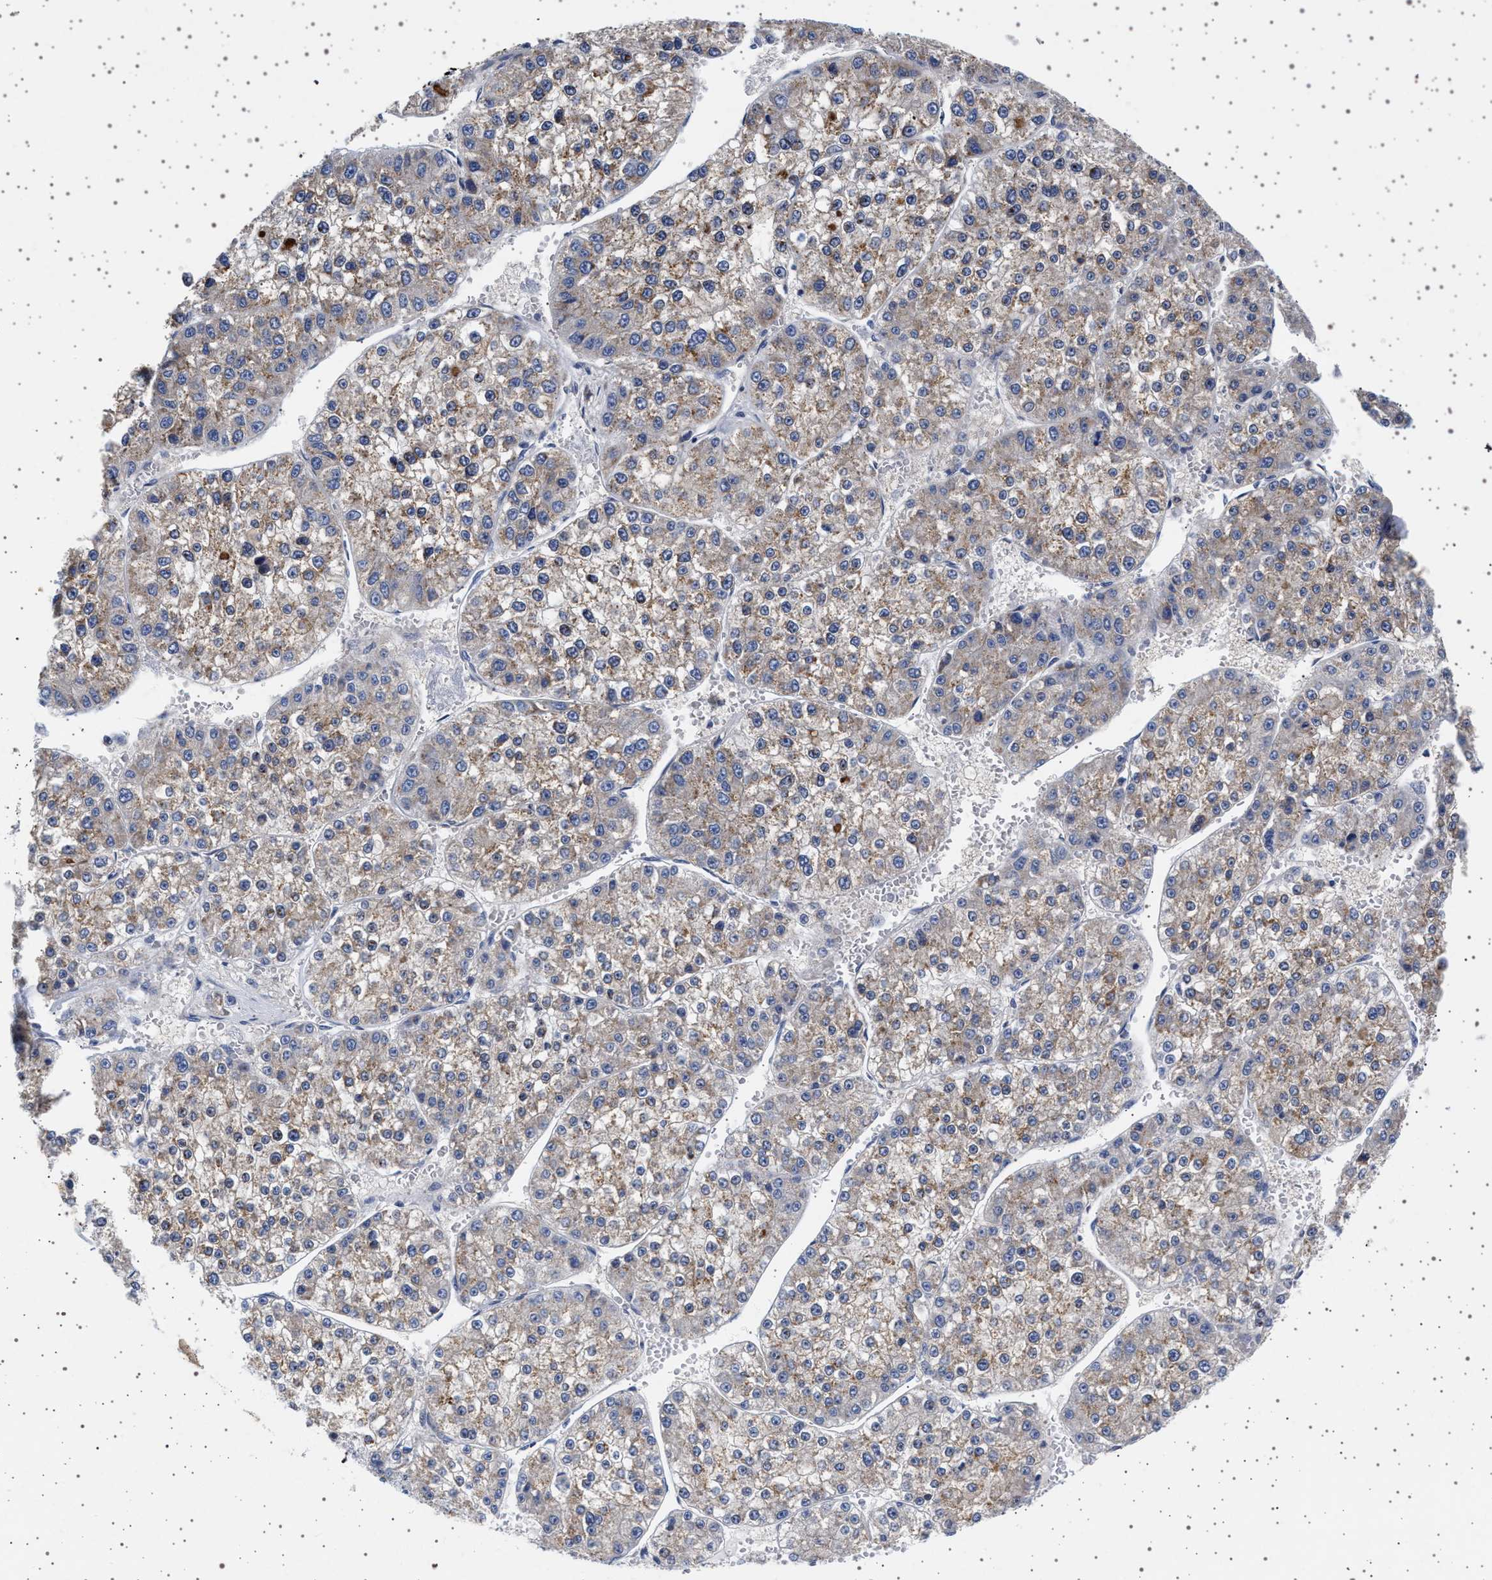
{"staining": {"intensity": "weak", "quantity": ">75%", "location": "cytoplasmic/membranous"}, "tissue": "liver cancer", "cell_type": "Tumor cells", "image_type": "cancer", "snomed": [{"axis": "morphology", "description": "Carcinoma, Hepatocellular, NOS"}, {"axis": "topography", "description": "Liver"}], "caption": "DAB immunohistochemical staining of human liver hepatocellular carcinoma exhibits weak cytoplasmic/membranous protein positivity in approximately >75% of tumor cells.", "gene": "TRMT10B", "patient": {"sex": "female", "age": 73}}